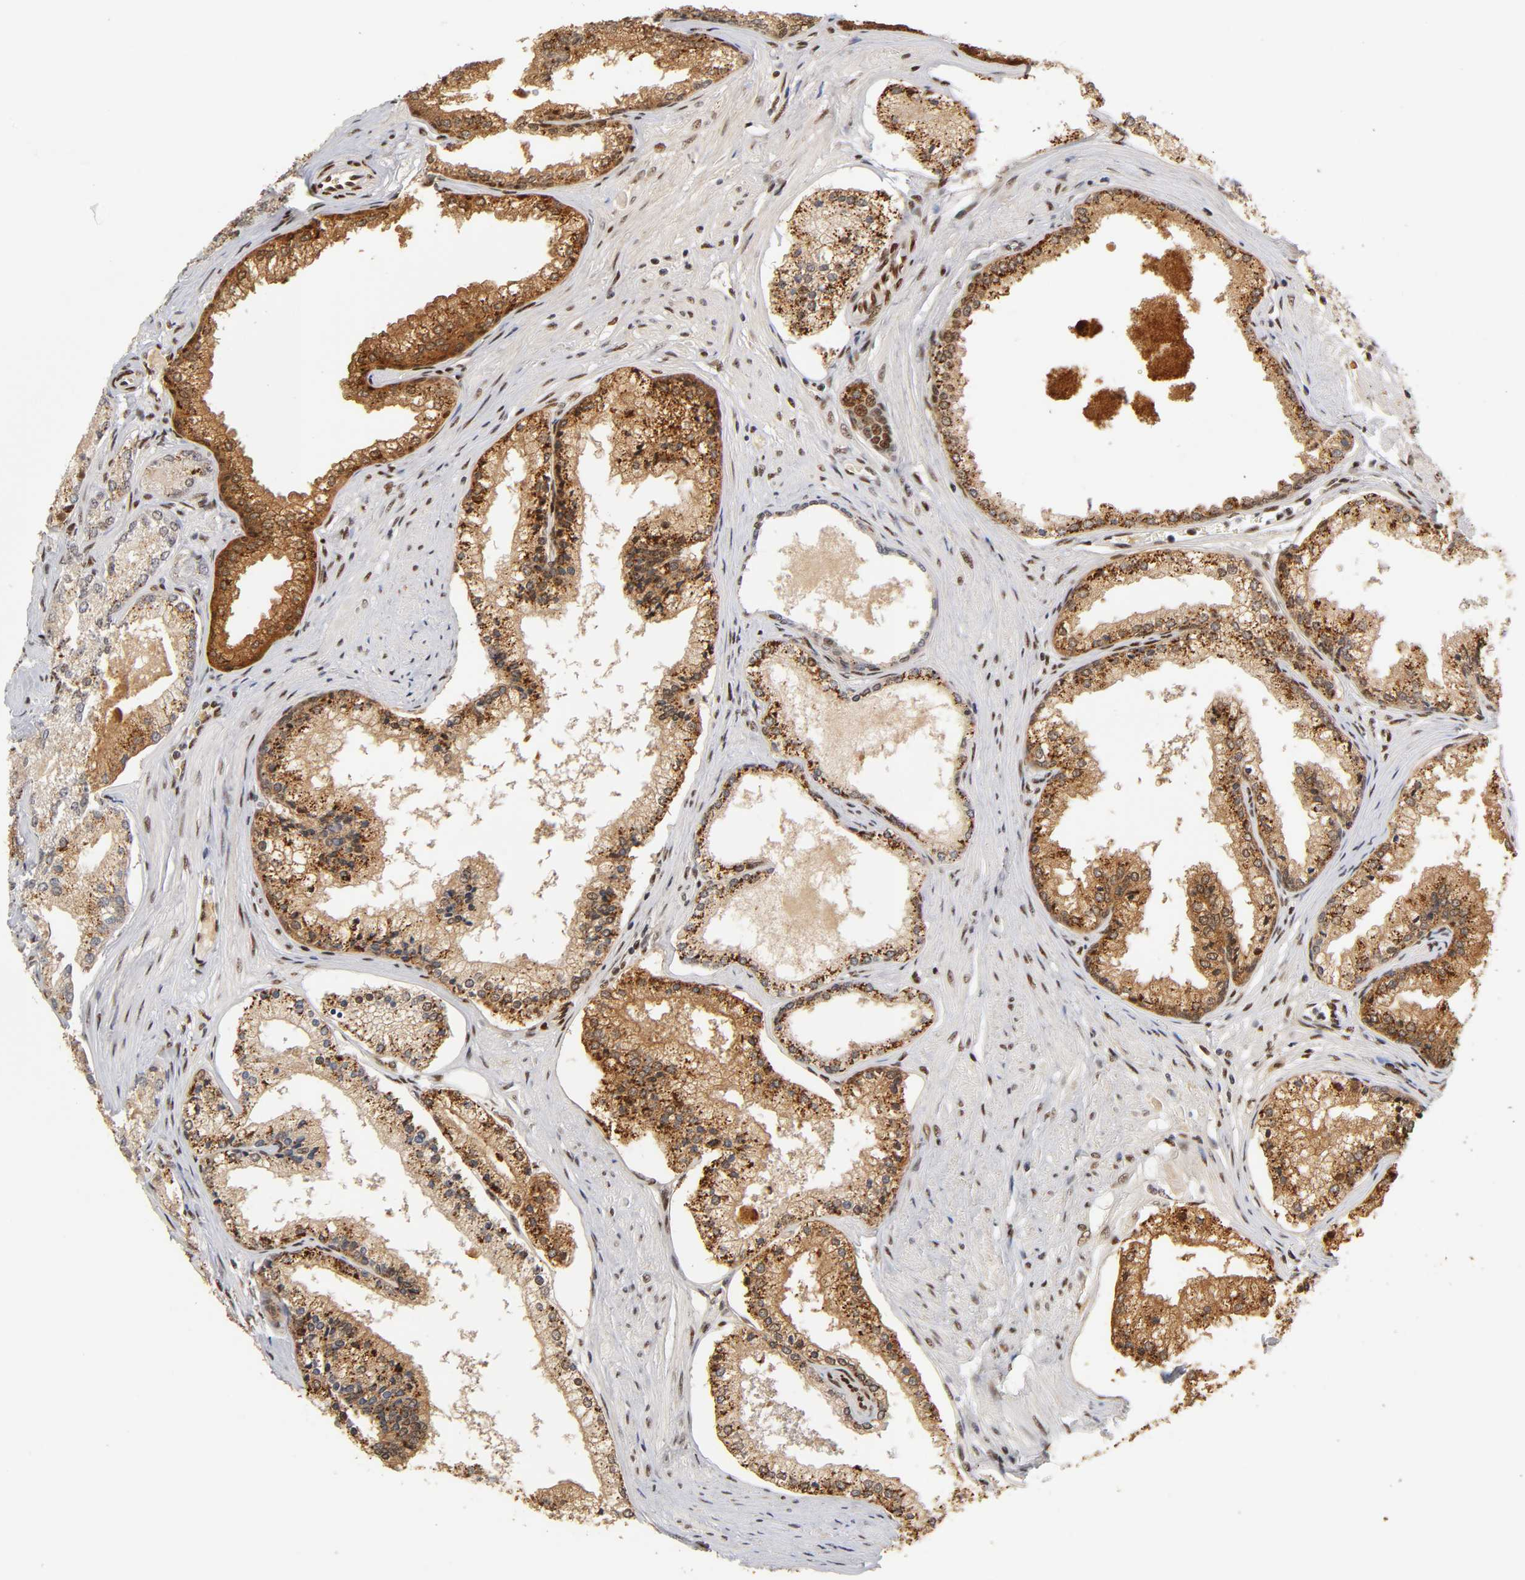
{"staining": {"intensity": "strong", "quantity": ">75%", "location": "cytoplasmic/membranous"}, "tissue": "prostate cancer", "cell_type": "Tumor cells", "image_type": "cancer", "snomed": [{"axis": "morphology", "description": "Adenocarcinoma, Low grade"}, {"axis": "topography", "description": "Prostate"}], "caption": "A brown stain labels strong cytoplasmic/membranous staining of a protein in human prostate adenocarcinoma (low-grade) tumor cells.", "gene": "NR3C1", "patient": {"sex": "male", "age": 71}}